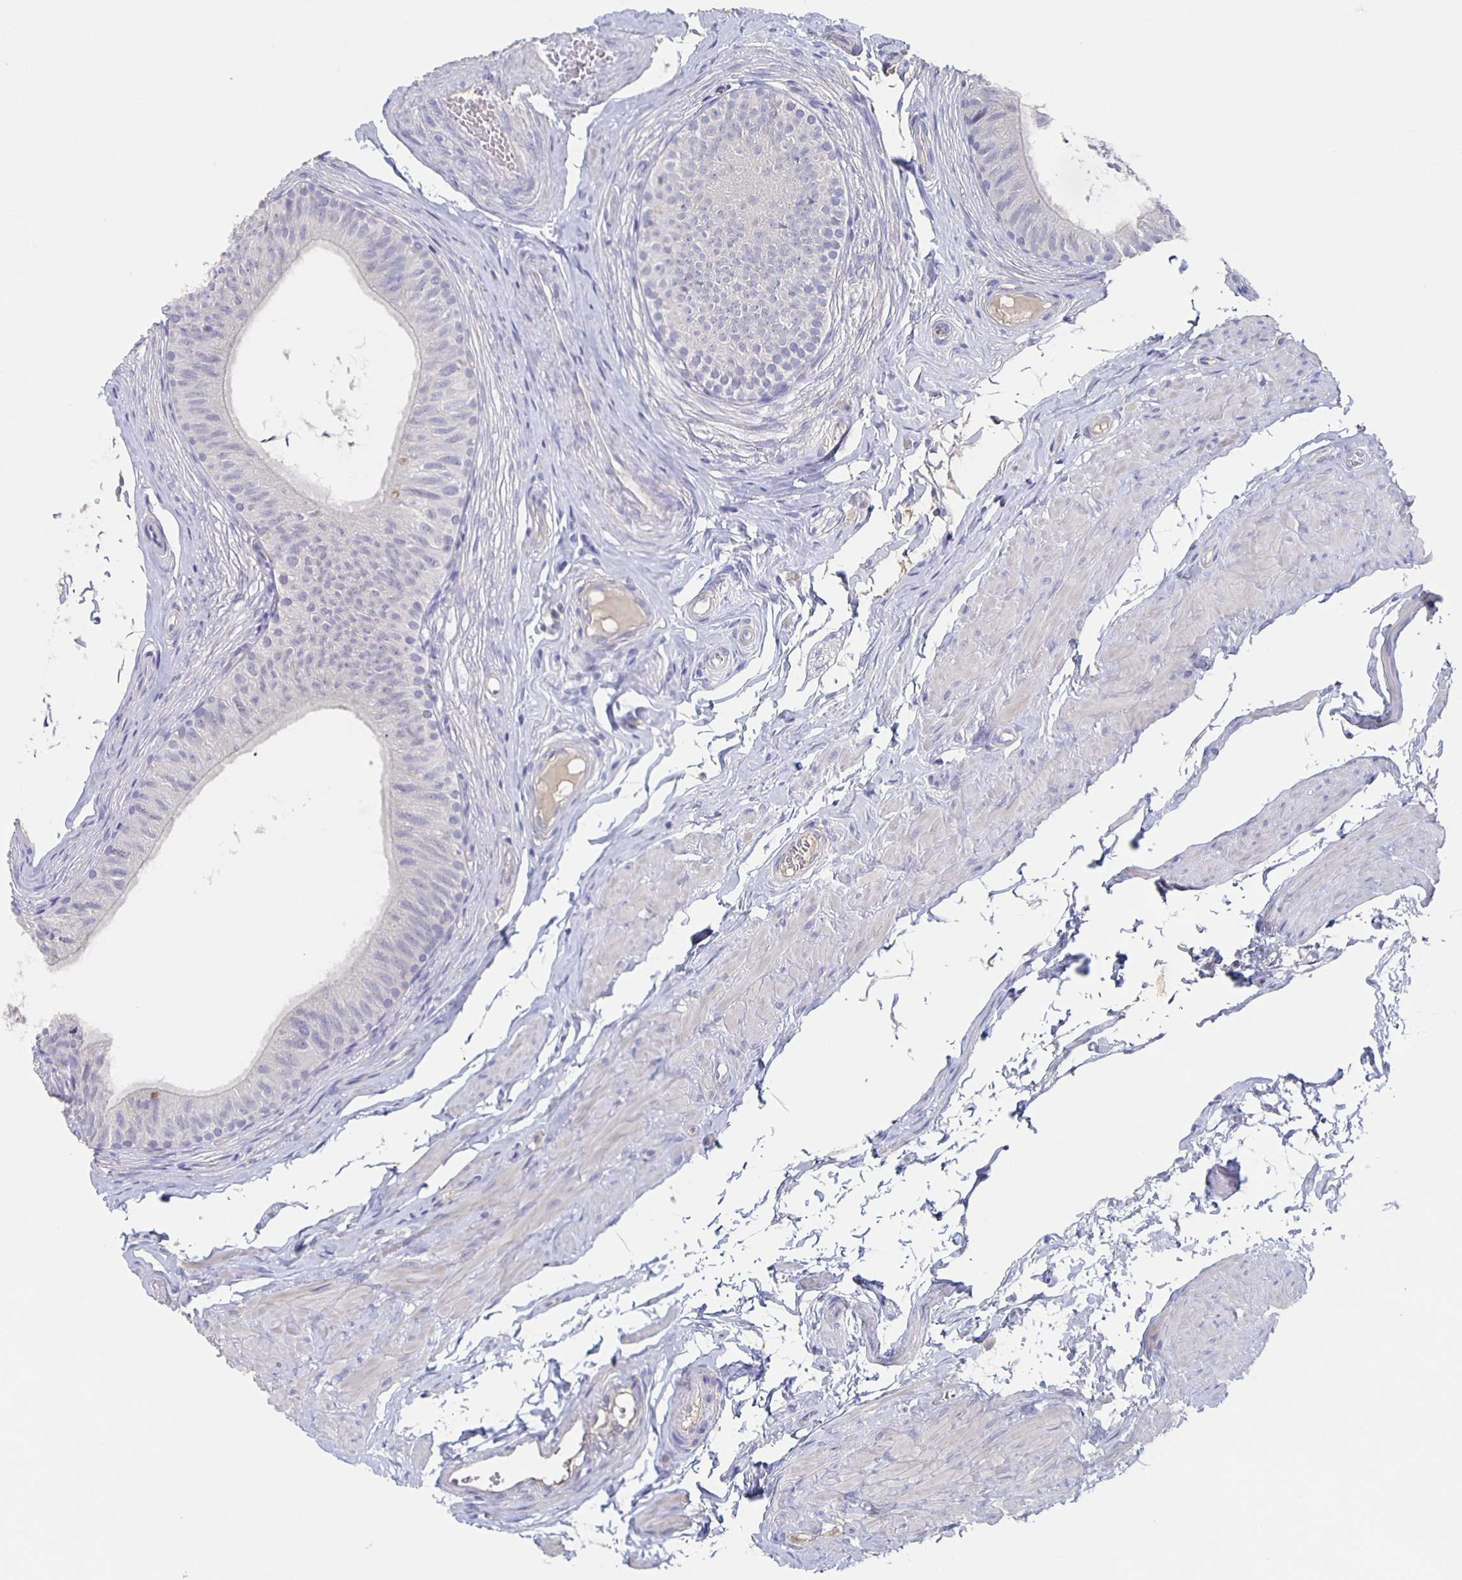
{"staining": {"intensity": "weak", "quantity": "<25%", "location": "cytoplasmic/membranous"}, "tissue": "epididymis", "cell_type": "Glandular cells", "image_type": "normal", "snomed": [{"axis": "morphology", "description": "Normal tissue, NOS"}, {"axis": "topography", "description": "Epididymis, spermatic cord, NOS"}, {"axis": "topography", "description": "Epididymis"}, {"axis": "topography", "description": "Peripheral nerve tissue"}], "caption": "Protein analysis of benign epididymis shows no significant expression in glandular cells.", "gene": "CACNA2D2", "patient": {"sex": "male", "age": 29}}